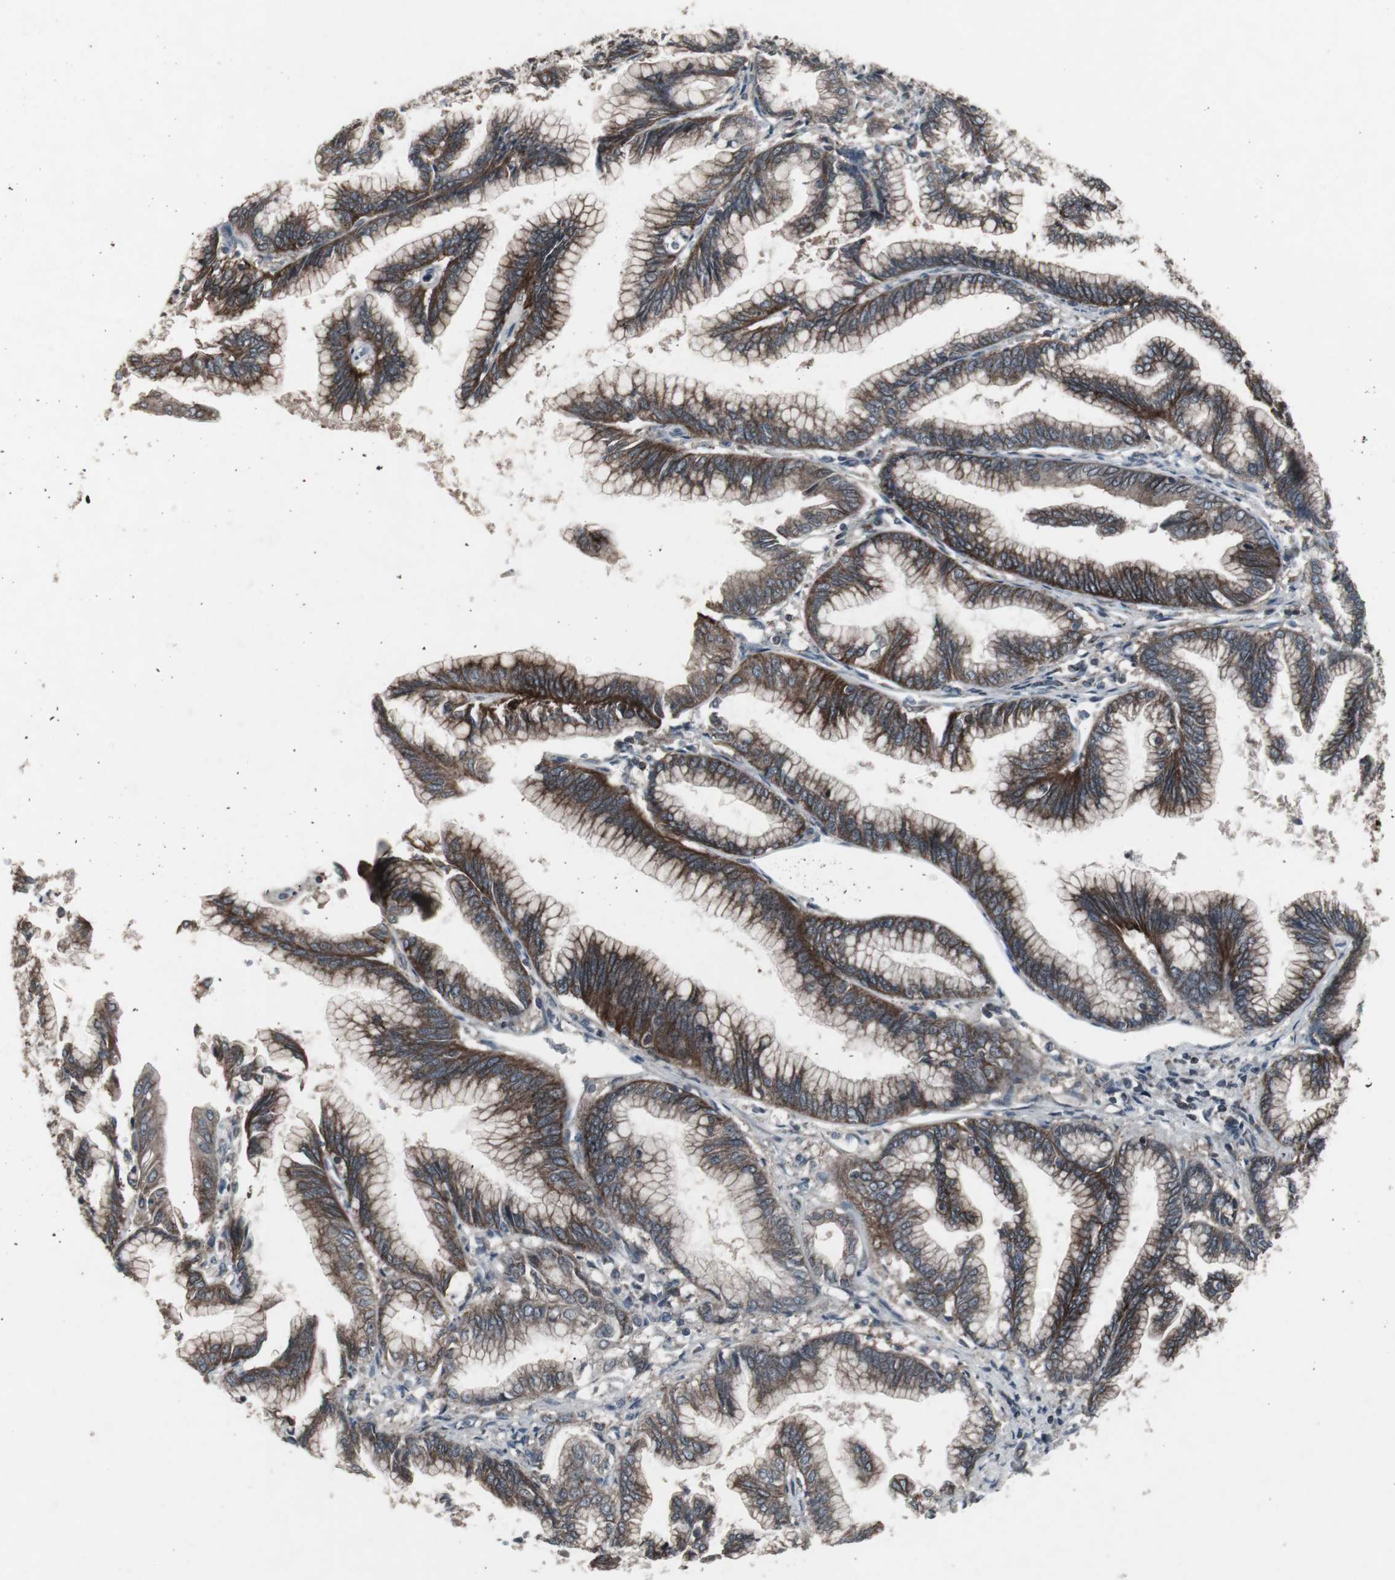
{"staining": {"intensity": "moderate", "quantity": "25%-75%", "location": "cytoplasmic/membranous"}, "tissue": "pancreatic cancer", "cell_type": "Tumor cells", "image_type": "cancer", "snomed": [{"axis": "morphology", "description": "Adenocarcinoma, NOS"}, {"axis": "topography", "description": "Pancreas"}], "caption": "The immunohistochemical stain labels moderate cytoplasmic/membranous positivity in tumor cells of pancreatic cancer (adenocarcinoma) tissue.", "gene": "SSTR2", "patient": {"sex": "female", "age": 64}}